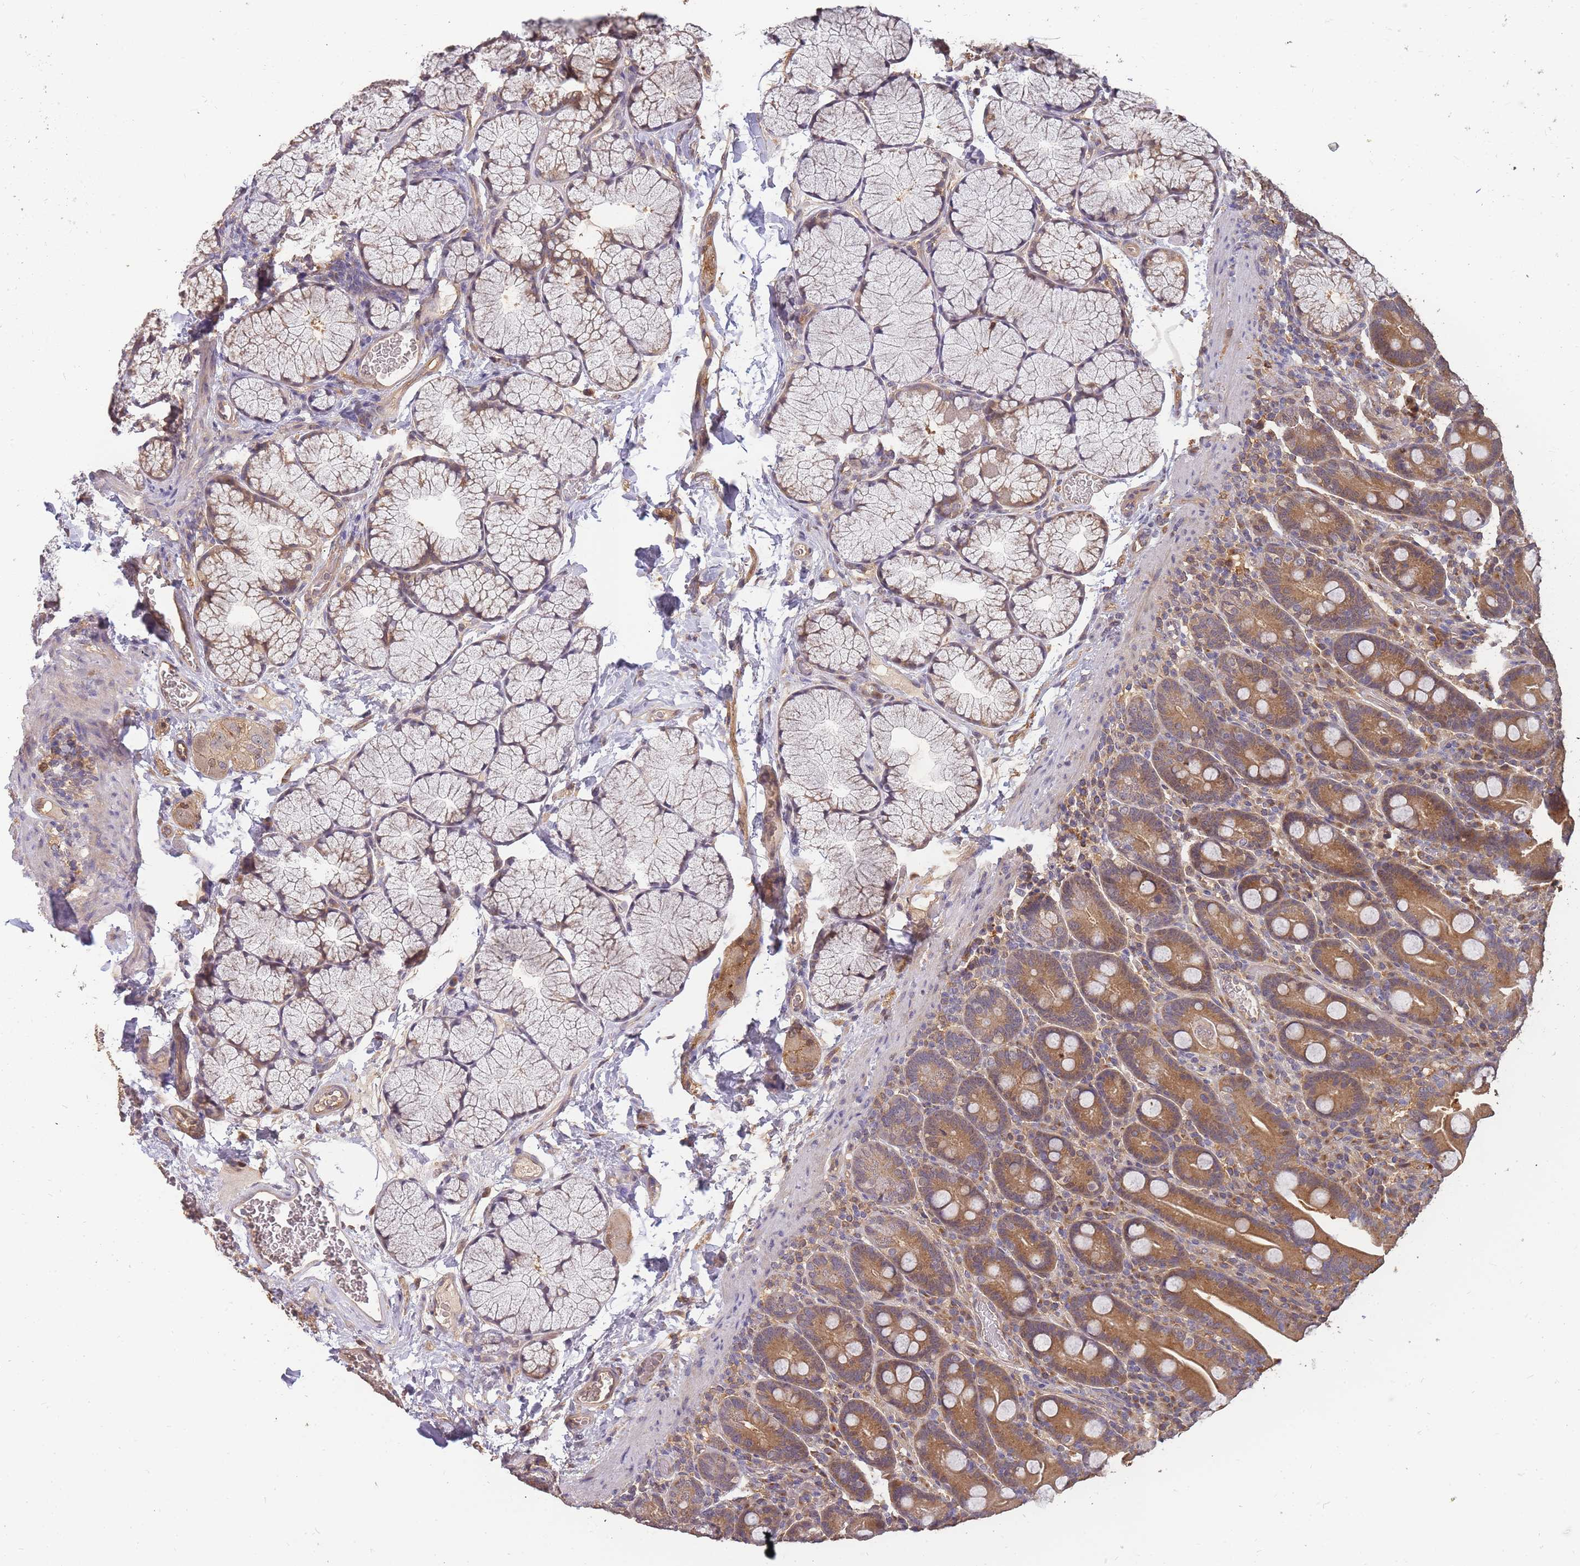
{"staining": {"intensity": "moderate", "quantity": ">75%", "location": "cytoplasmic/membranous"}, "tissue": "duodenum", "cell_type": "Glandular cells", "image_type": "normal", "snomed": [{"axis": "morphology", "description": "Normal tissue, NOS"}, {"axis": "topography", "description": "Duodenum"}], "caption": "Immunohistochemistry (IHC) histopathology image of normal human duodenum stained for a protein (brown), which exhibits medium levels of moderate cytoplasmic/membranous expression in about >75% of glandular cells.", "gene": "CDKN2AIPNL", "patient": {"sex": "male", "age": 35}}